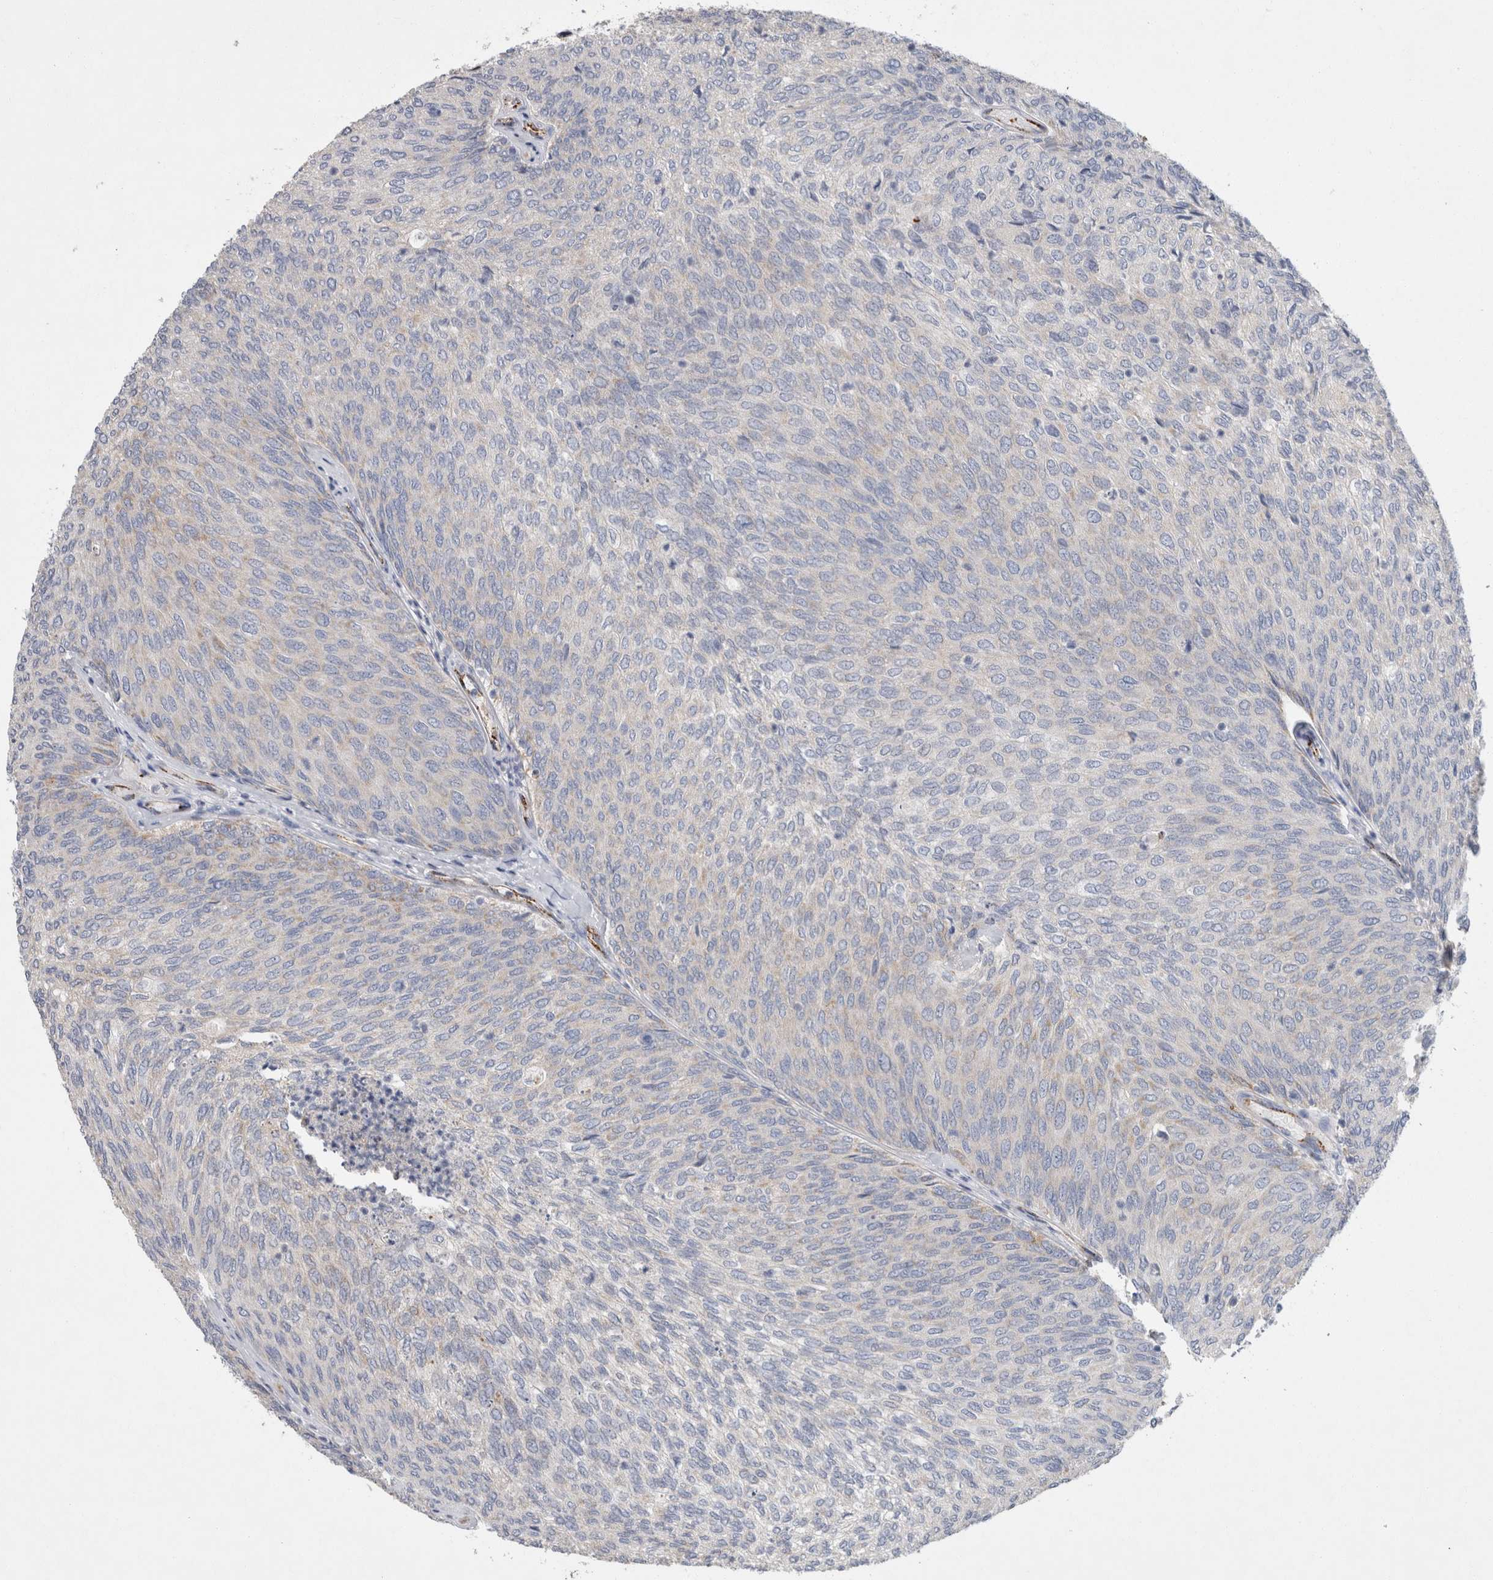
{"staining": {"intensity": "negative", "quantity": "none", "location": "none"}, "tissue": "urothelial cancer", "cell_type": "Tumor cells", "image_type": "cancer", "snomed": [{"axis": "morphology", "description": "Urothelial carcinoma, Low grade"}, {"axis": "topography", "description": "Urinary bladder"}], "caption": "There is no significant positivity in tumor cells of urothelial cancer.", "gene": "IARS2", "patient": {"sex": "female", "age": 79}}